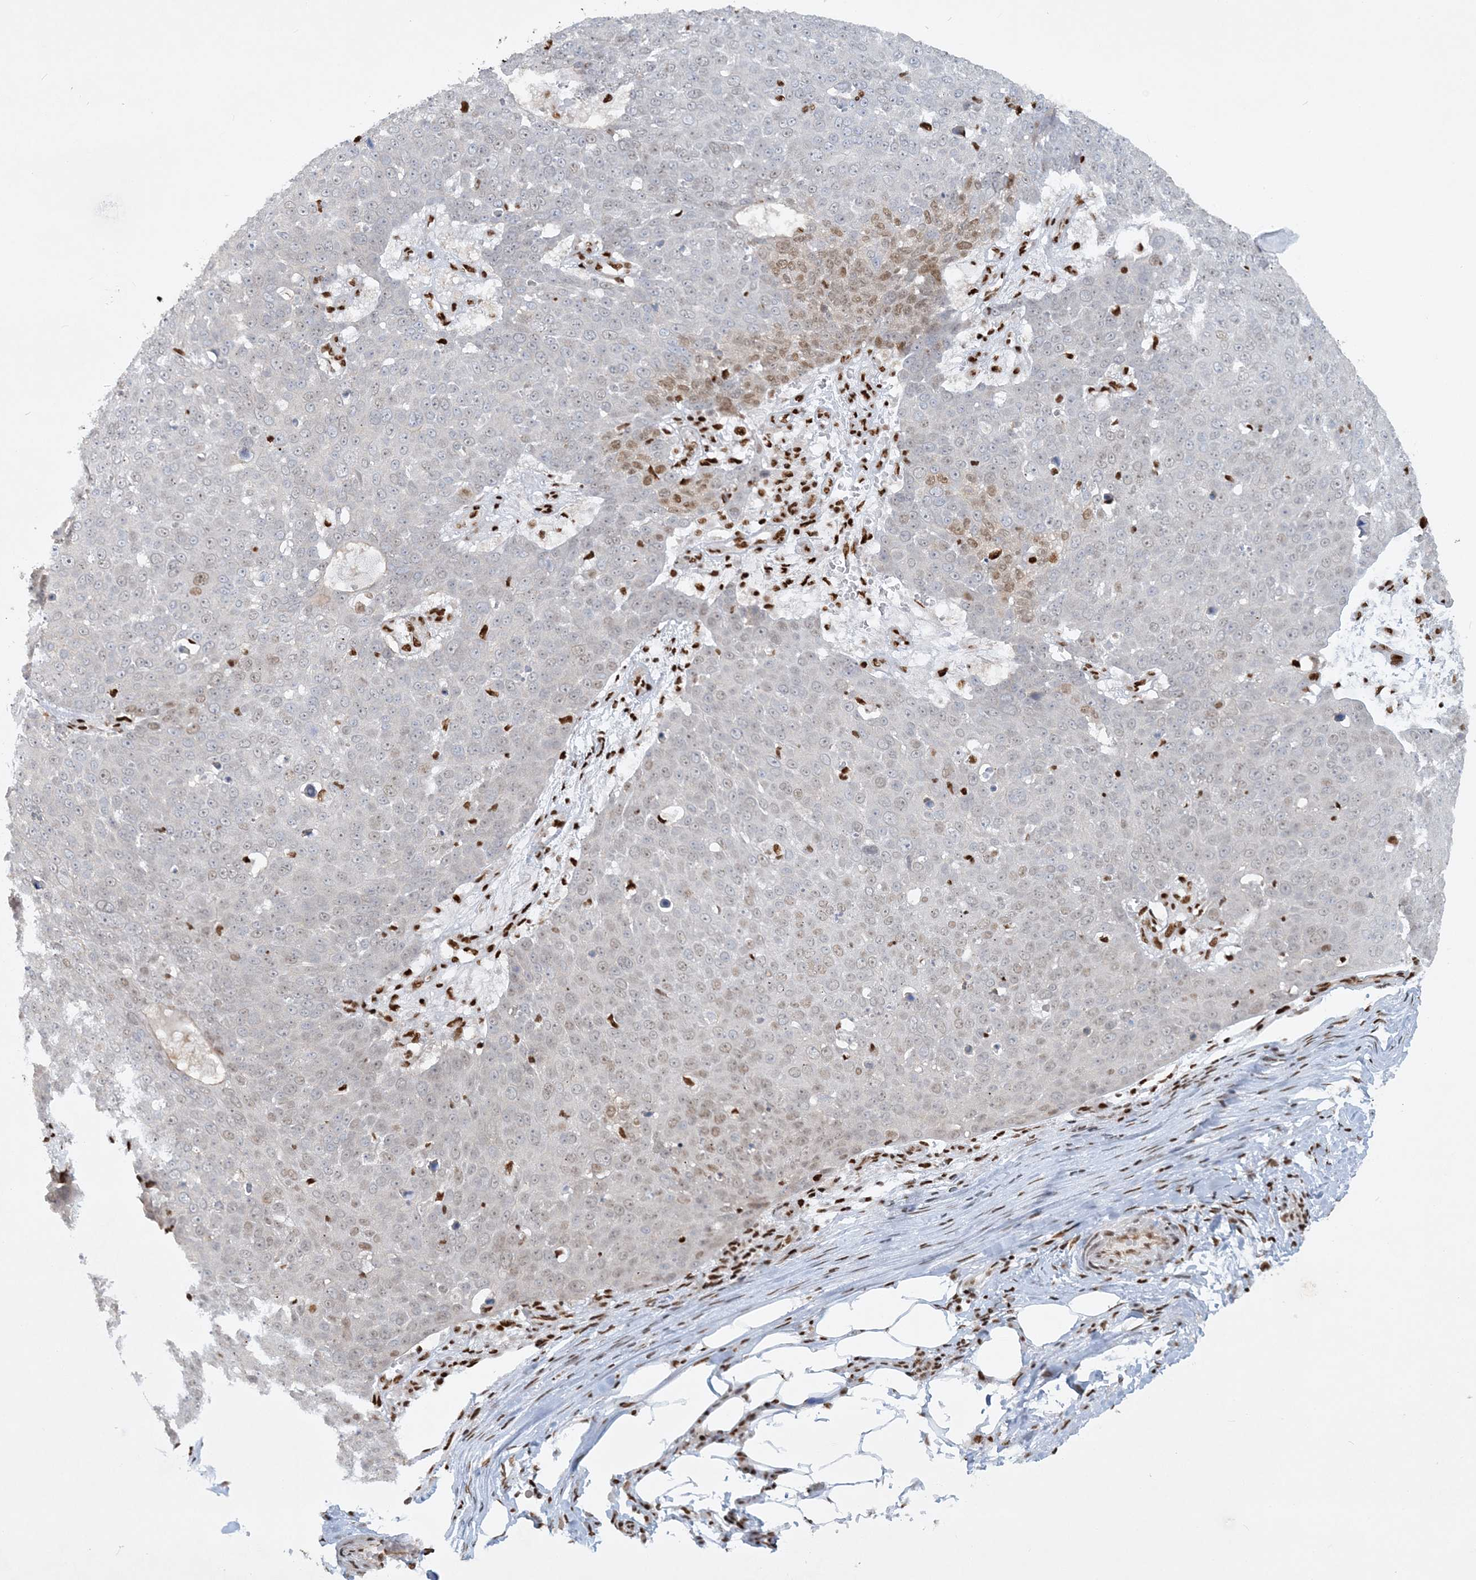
{"staining": {"intensity": "moderate", "quantity": "<25%", "location": "nuclear"}, "tissue": "skin cancer", "cell_type": "Tumor cells", "image_type": "cancer", "snomed": [{"axis": "morphology", "description": "Squamous cell carcinoma, NOS"}, {"axis": "topography", "description": "Skin"}], "caption": "The image exhibits immunohistochemical staining of skin squamous cell carcinoma. There is moderate nuclear positivity is appreciated in approximately <25% of tumor cells.", "gene": "DELE1", "patient": {"sex": "male", "age": 71}}